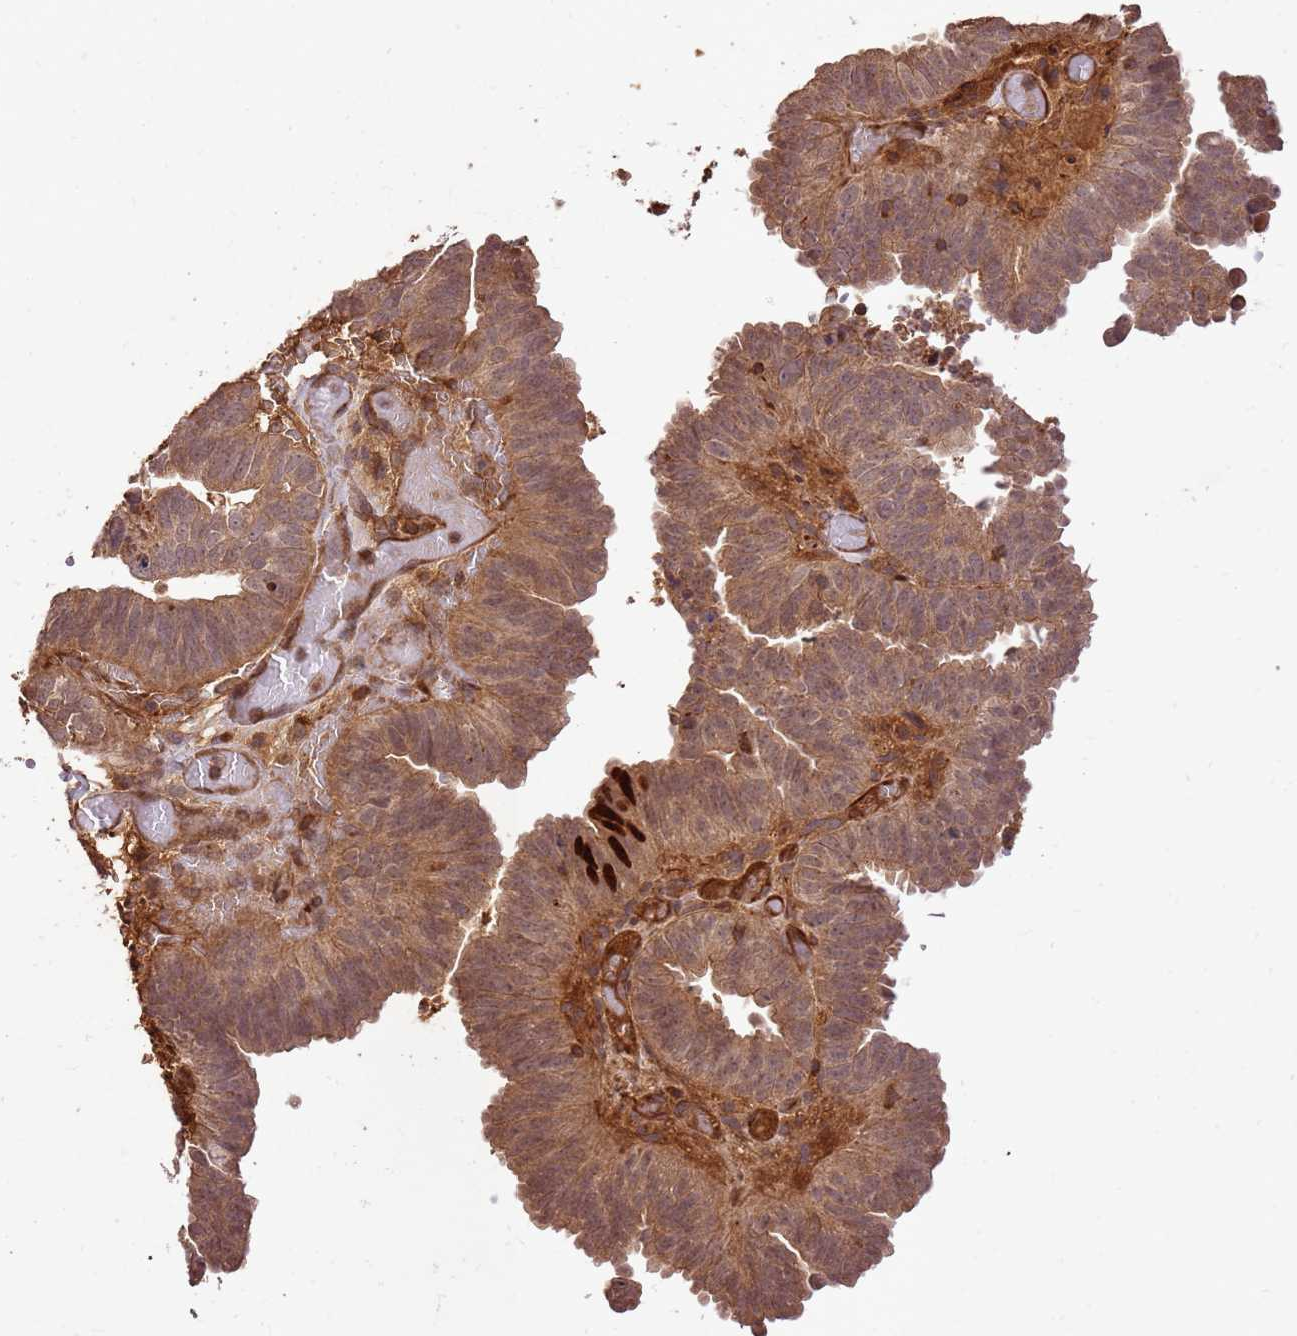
{"staining": {"intensity": "moderate", "quantity": ">75%", "location": "cytoplasmic/membranous"}, "tissue": "endometrial cancer", "cell_type": "Tumor cells", "image_type": "cancer", "snomed": [{"axis": "morphology", "description": "Adenocarcinoma, NOS"}, {"axis": "topography", "description": "Uterus"}], "caption": "Human endometrial cancer stained with a protein marker displays moderate staining in tumor cells.", "gene": "KATNAL2", "patient": {"sex": "female", "age": 77}}